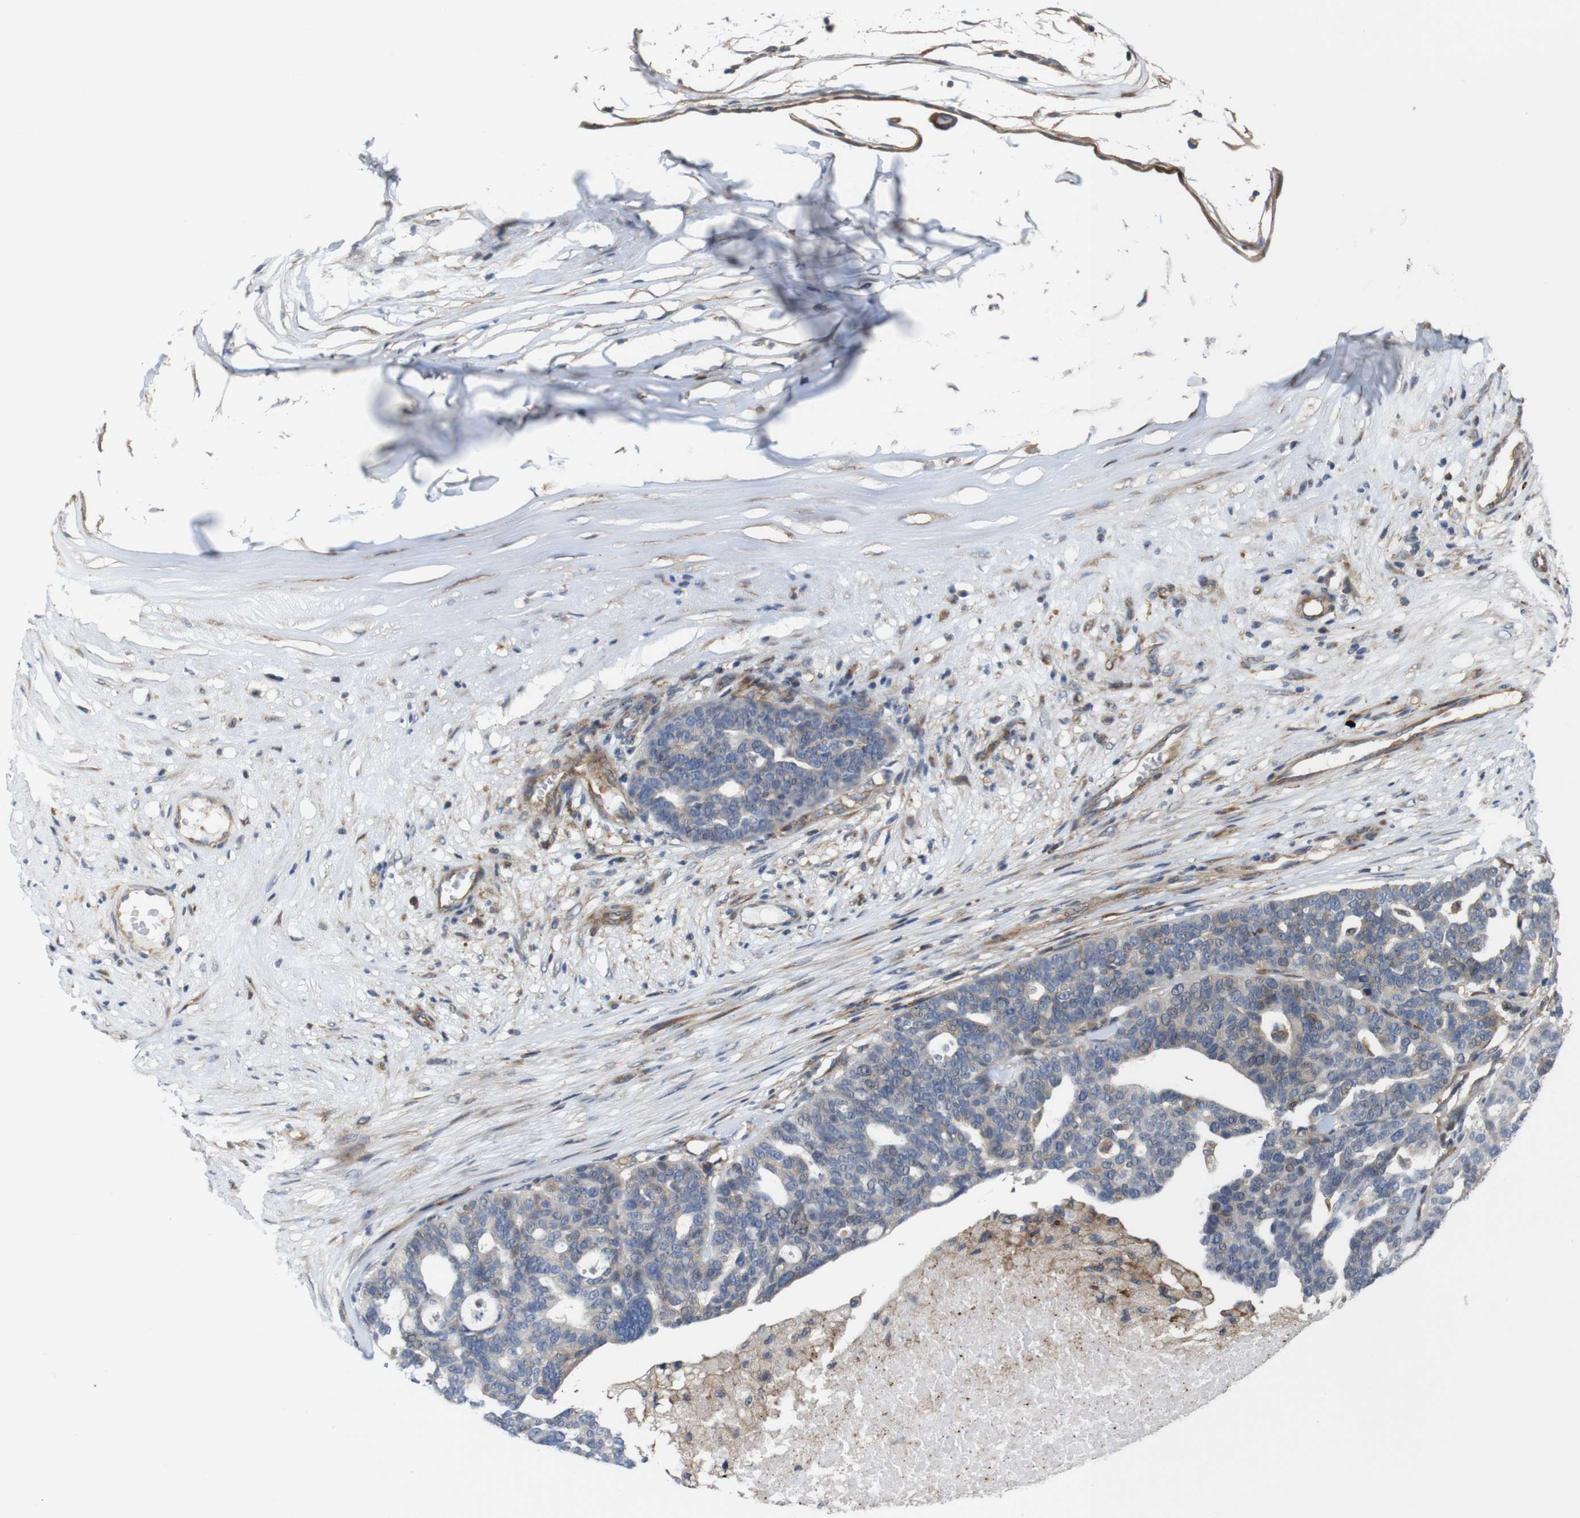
{"staining": {"intensity": "weak", "quantity": "<25%", "location": "cytoplasmic/membranous,nuclear"}, "tissue": "ovarian cancer", "cell_type": "Tumor cells", "image_type": "cancer", "snomed": [{"axis": "morphology", "description": "Cystadenocarcinoma, serous, NOS"}, {"axis": "topography", "description": "Ovary"}], "caption": "Immunohistochemical staining of human ovarian cancer shows no significant expression in tumor cells. (Stains: DAB (3,3'-diaminobenzidine) immunohistochemistry with hematoxylin counter stain, Microscopy: brightfield microscopy at high magnification).", "gene": "PCOLCE2", "patient": {"sex": "female", "age": 59}}